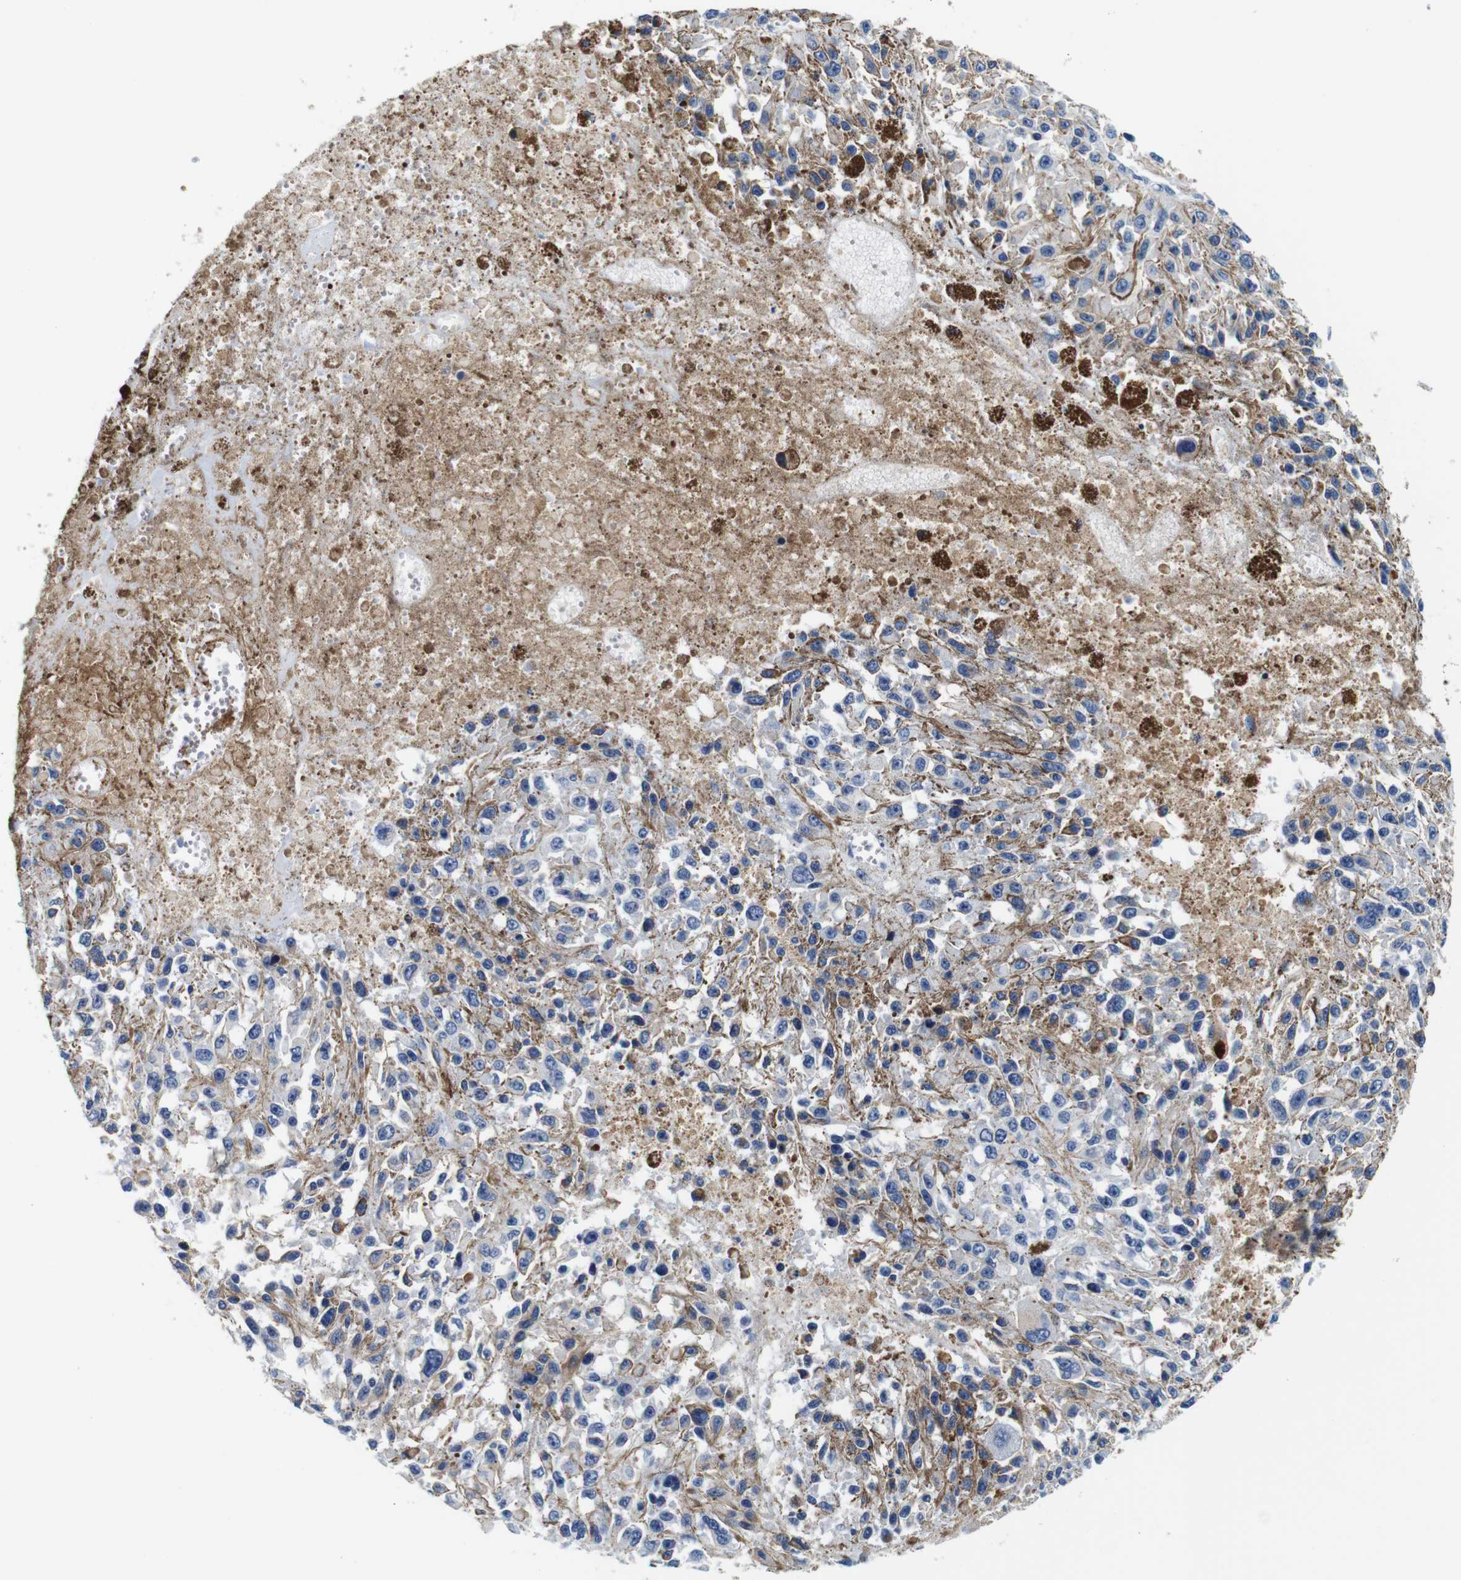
{"staining": {"intensity": "weak", "quantity": "<25%", "location": "cytoplasmic/membranous"}, "tissue": "melanoma", "cell_type": "Tumor cells", "image_type": "cancer", "snomed": [{"axis": "morphology", "description": "Malignant melanoma, Metastatic site"}, {"axis": "topography", "description": "Lymph node"}], "caption": "This is a micrograph of immunohistochemistry staining of malignant melanoma (metastatic site), which shows no positivity in tumor cells.", "gene": "GP1BA", "patient": {"sex": "male", "age": 59}}